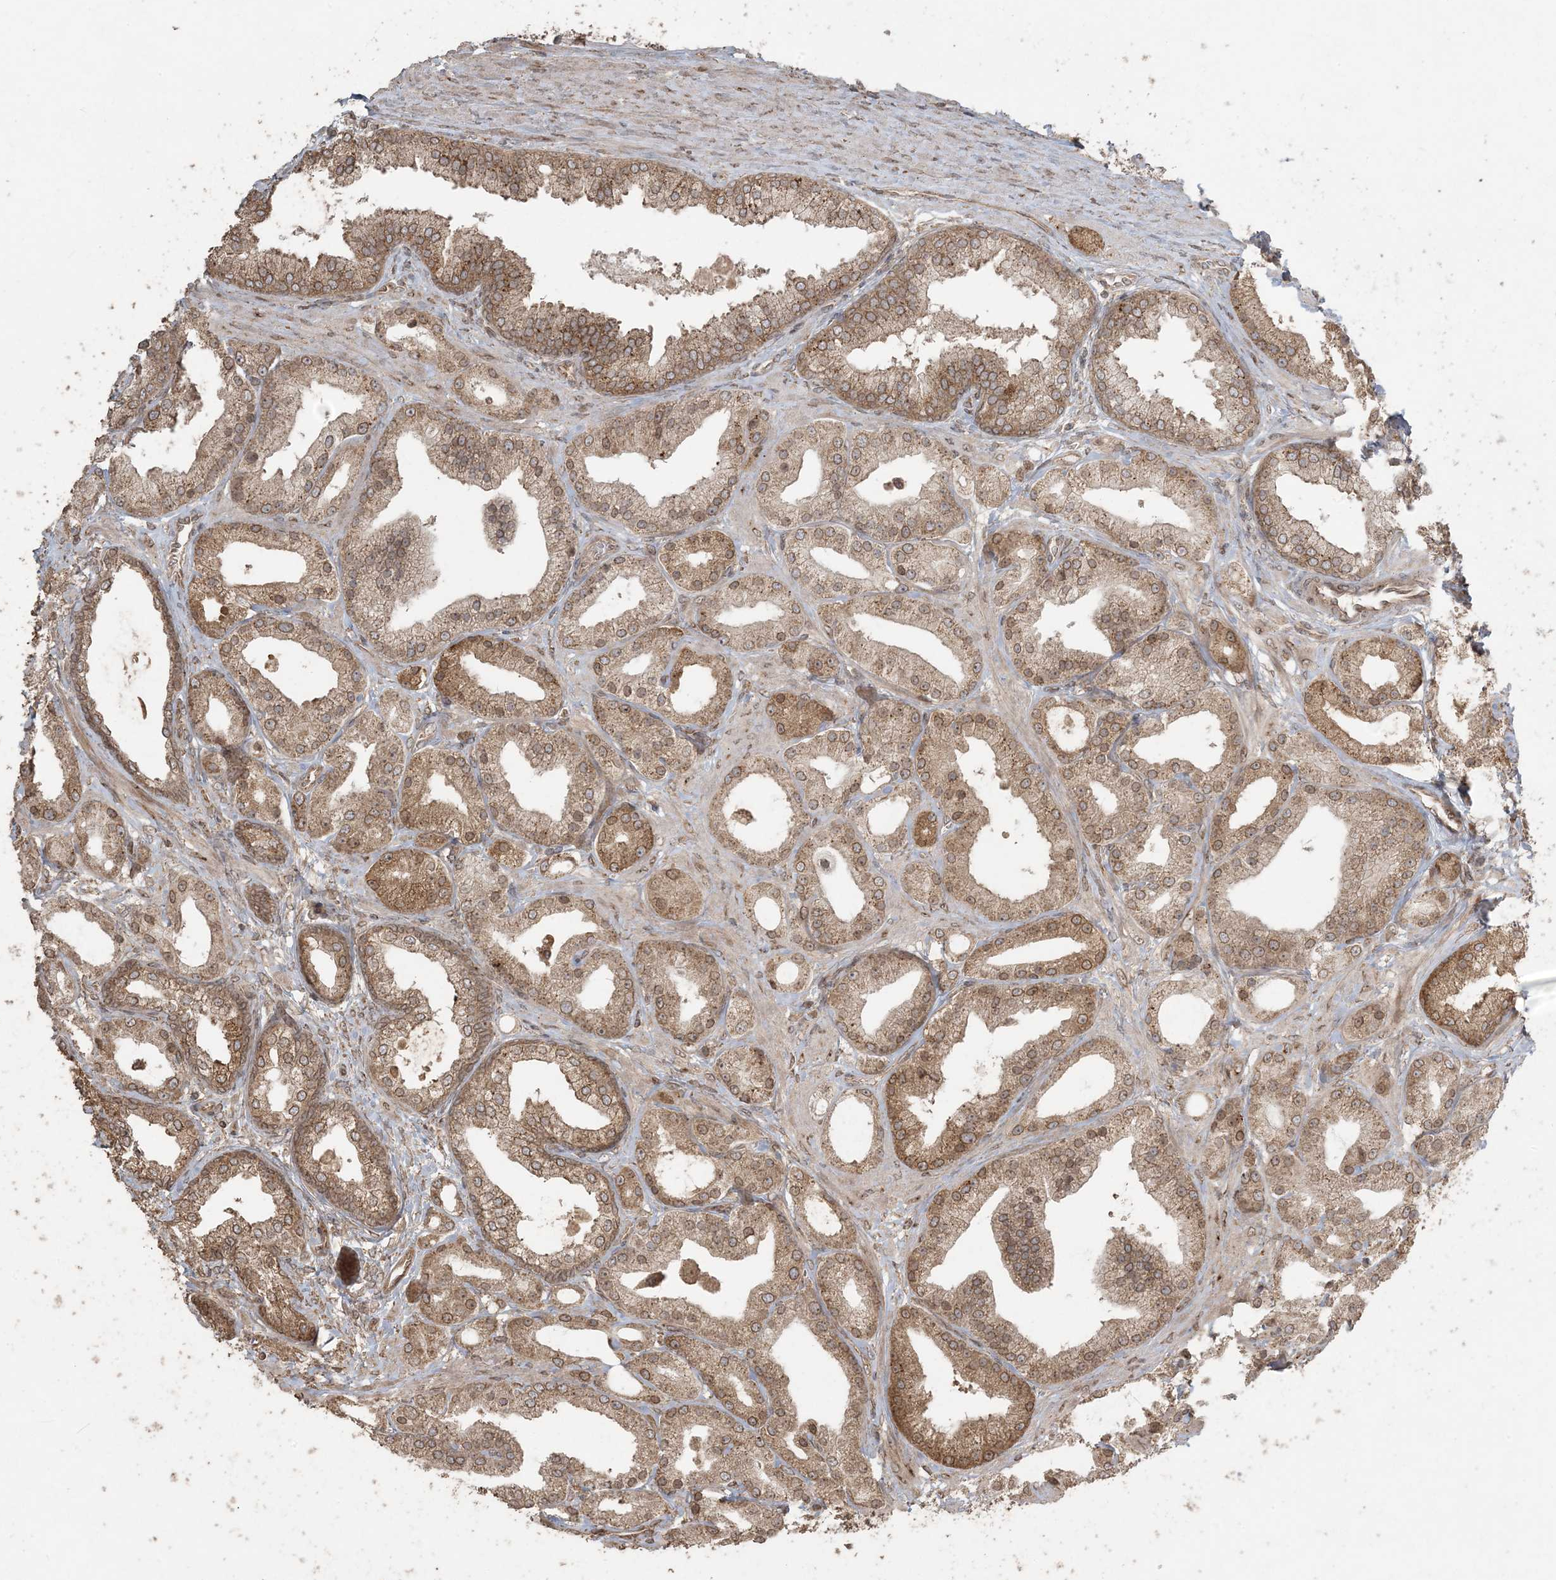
{"staining": {"intensity": "moderate", "quantity": ">75%", "location": "cytoplasmic/membranous,nuclear"}, "tissue": "prostate cancer", "cell_type": "Tumor cells", "image_type": "cancer", "snomed": [{"axis": "morphology", "description": "Adenocarcinoma, Low grade"}, {"axis": "topography", "description": "Prostate"}], "caption": "Protein staining of adenocarcinoma (low-grade) (prostate) tissue reveals moderate cytoplasmic/membranous and nuclear staining in approximately >75% of tumor cells.", "gene": "DDX19B", "patient": {"sex": "male", "age": 67}}